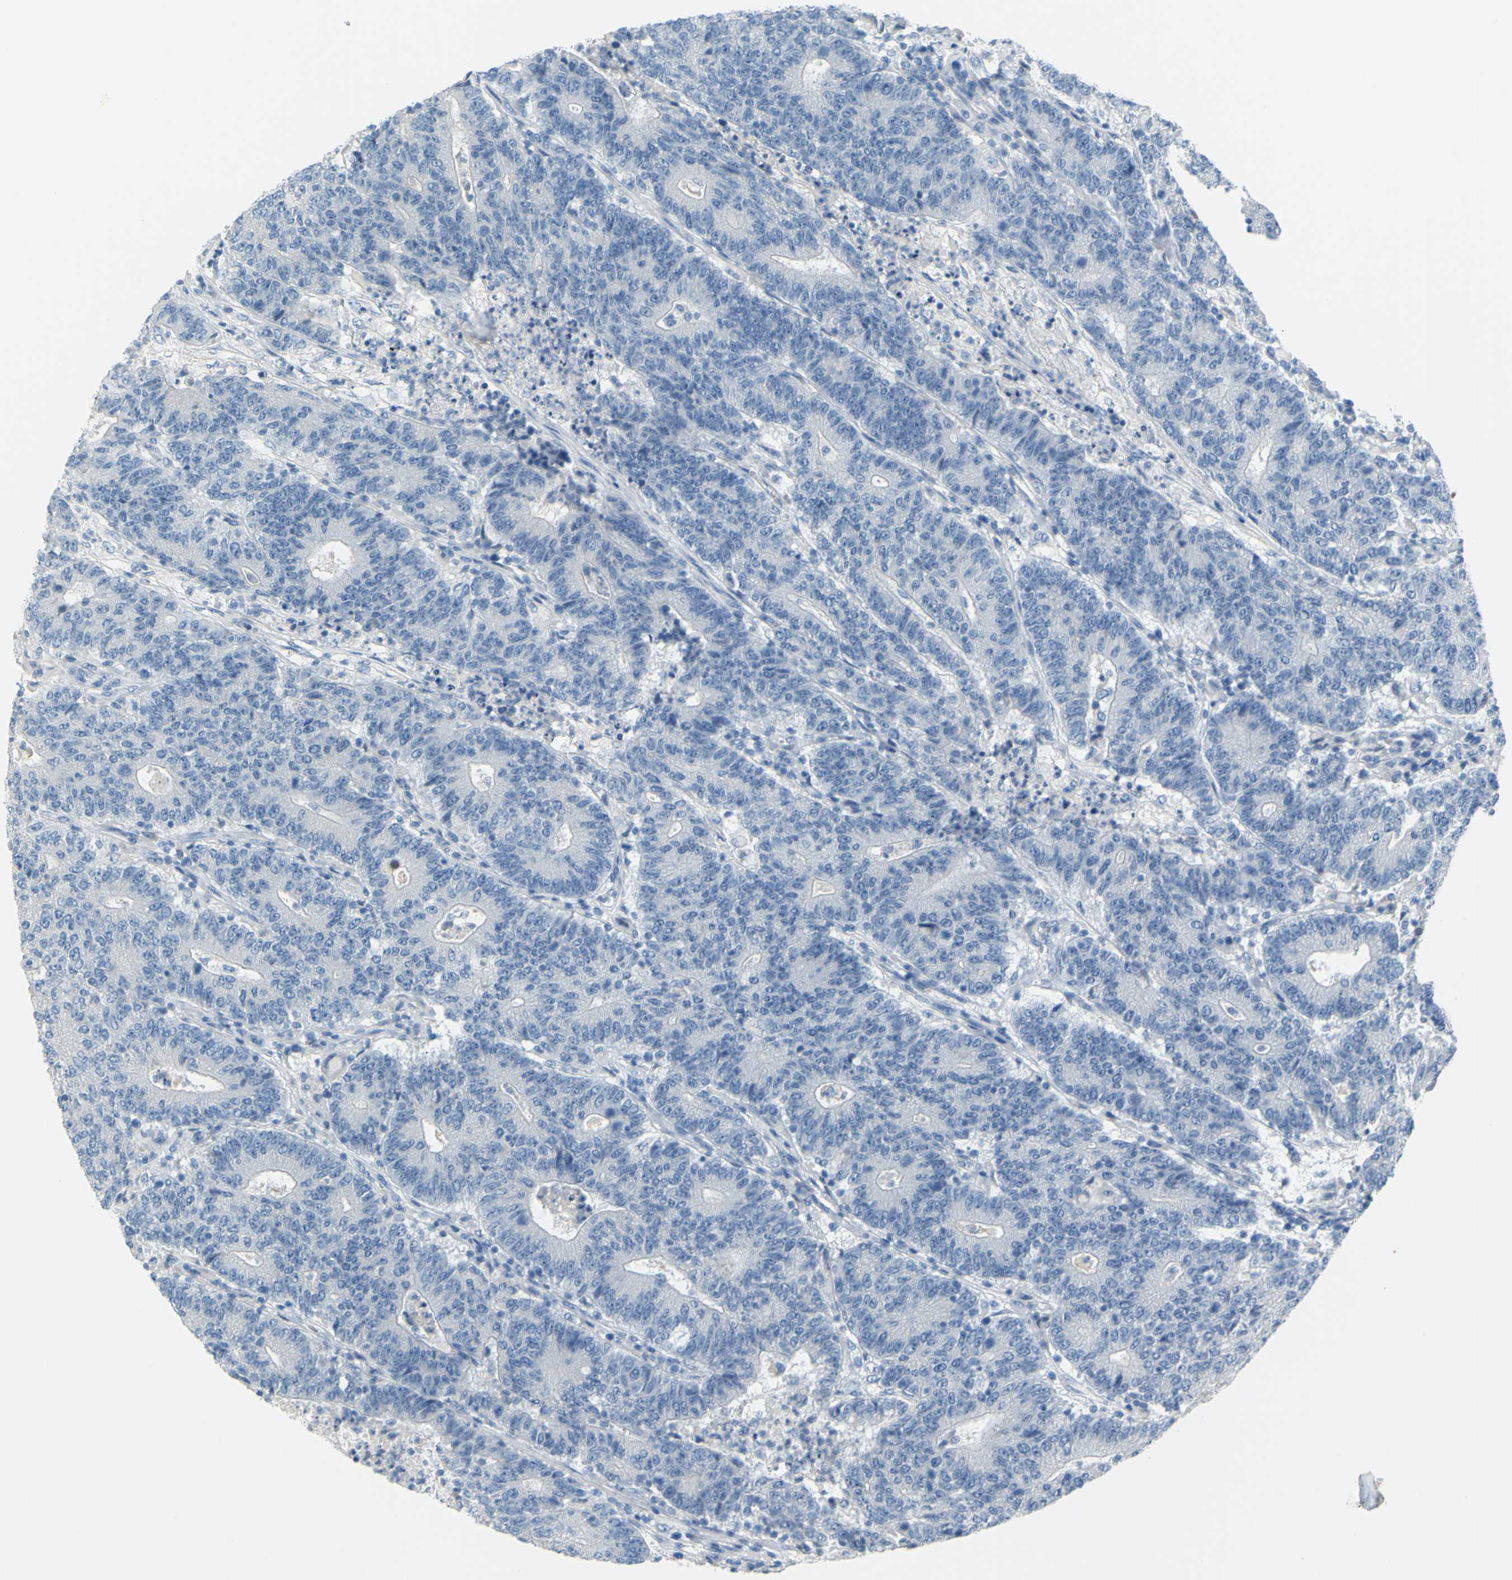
{"staining": {"intensity": "negative", "quantity": "none", "location": "none"}, "tissue": "colorectal cancer", "cell_type": "Tumor cells", "image_type": "cancer", "snomed": [{"axis": "morphology", "description": "Normal tissue, NOS"}, {"axis": "morphology", "description": "Adenocarcinoma, NOS"}, {"axis": "topography", "description": "Colon"}], "caption": "High magnification brightfield microscopy of adenocarcinoma (colorectal) stained with DAB (brown) and counterstained with hematoxylin (blue): tumor cells show no significant staining. (Brightfield microscopy of DAB (3,3'-diaminobenzidine) immunohistochemistry at high magnification).", "gene": "DCT", "patient": {"sex": "female", "age": 75}}